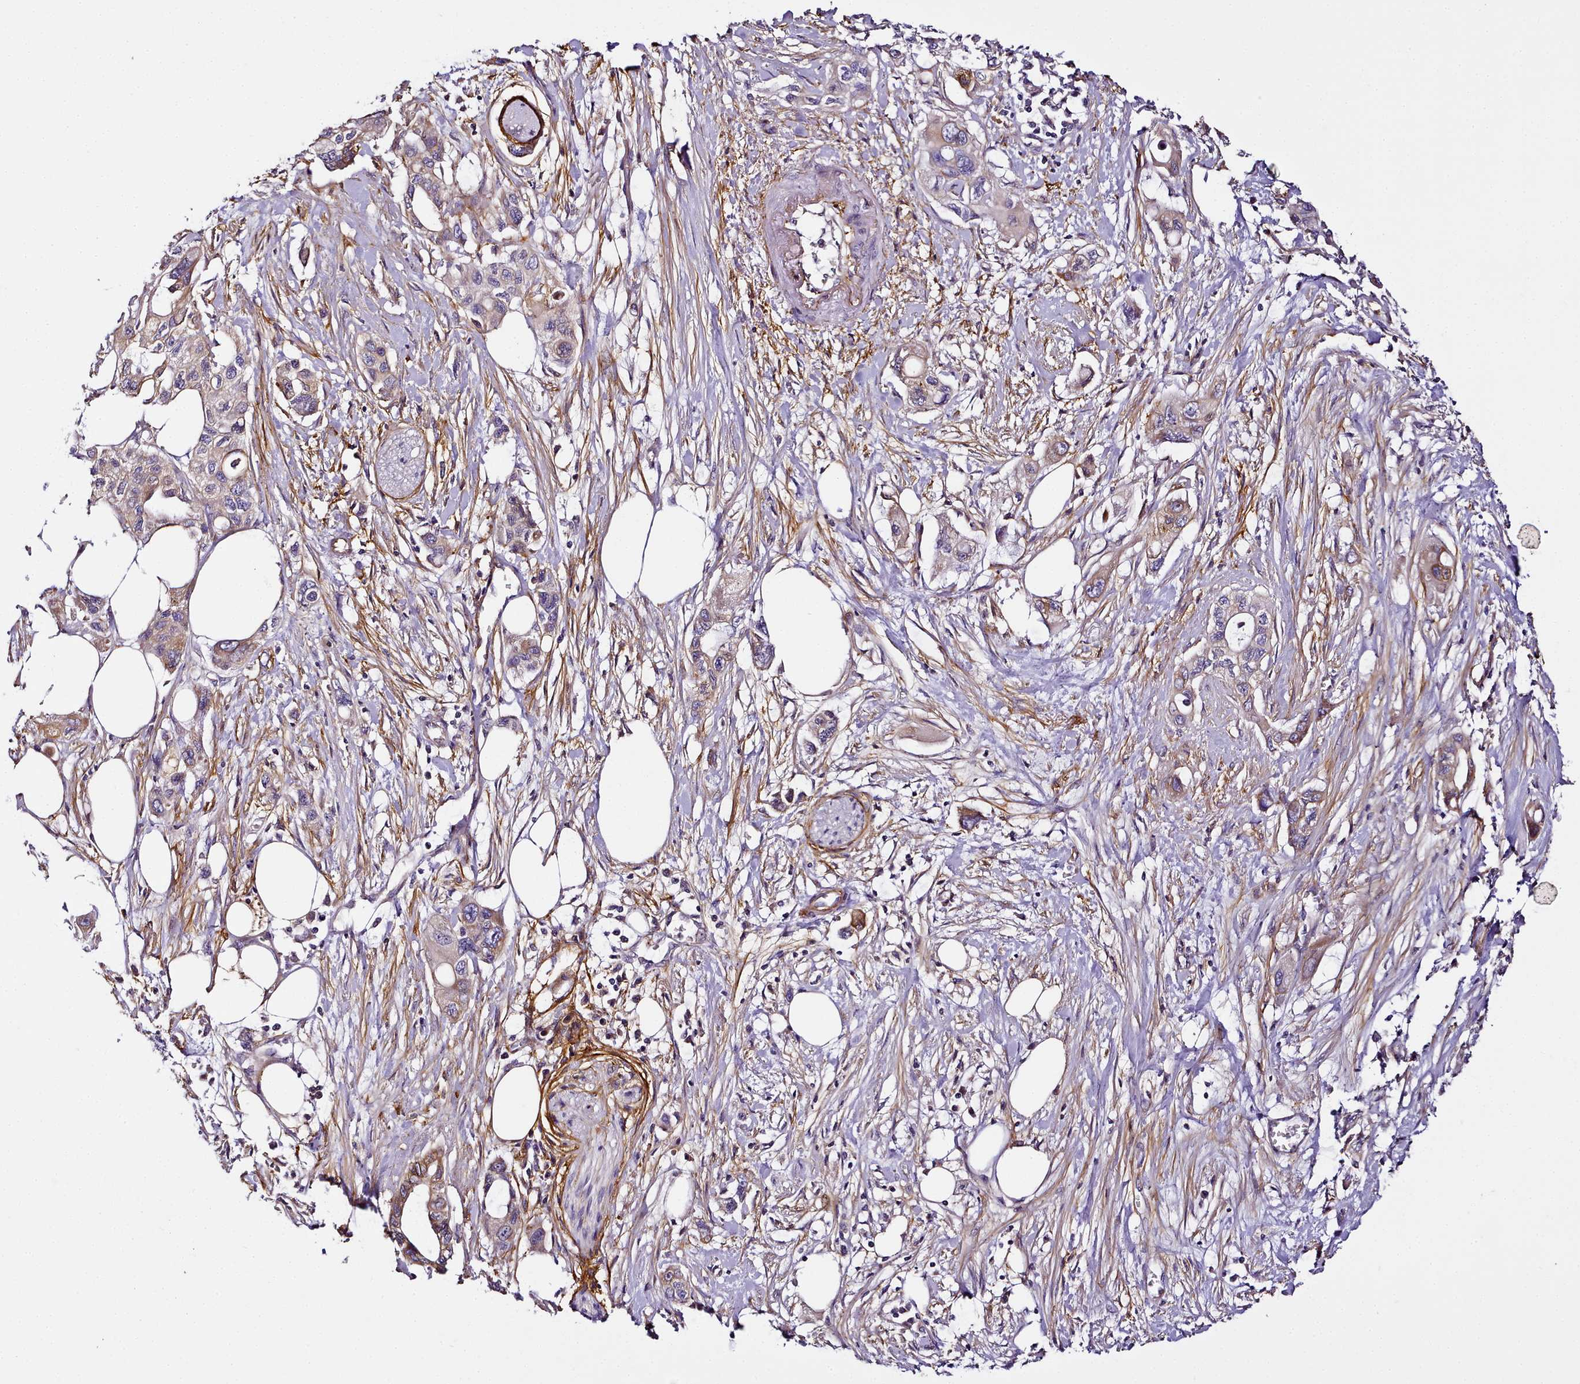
{"staining": {"intensity": "moderate", "quantity": "<25%", "location": "cytoplasmic/membranous"}, "tissue": "pancreatic cancer", "cell_type": "Tumor cells", "image_type": "cancer", "snomed": [{"axis": "morphology", "description": "Adenocarcinoma, NOS"}, {"axis": "topography", "description": "Pancreas"}], "caption": "Immunohistochemical staining of human pancreatic cancer (adenocarcinoma) reveals low levels of moderate cytoplasmic/membranous expression in about <25% of tumor cells.", "gene": "NBPF1", "patient": {"sex": "male", "age": 75}}